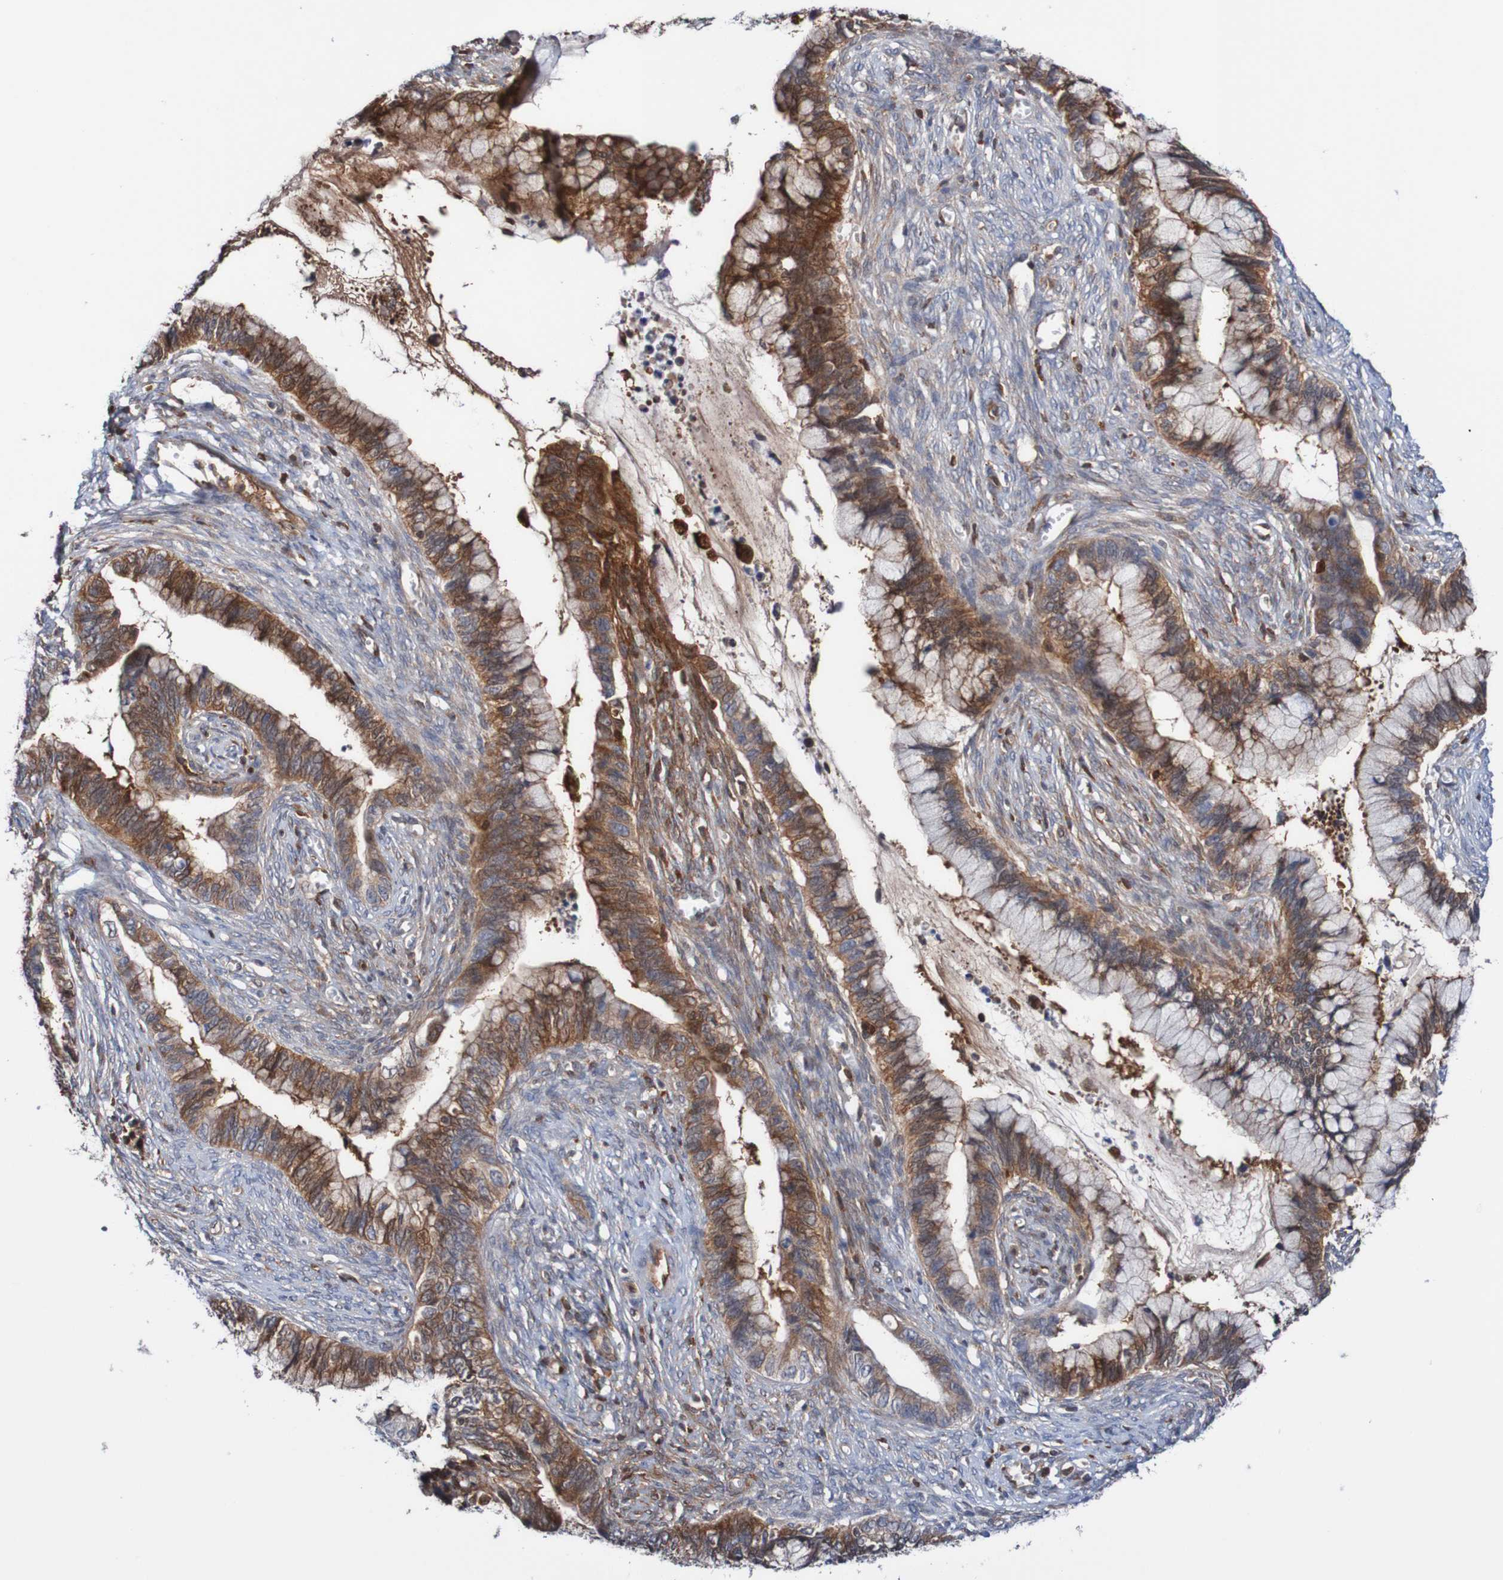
{"staining": {"intensity": "moderate", "quantity": ">75%", "location": "cytoplasmic/membranous"}, "tissue": "cervical cancer", "cell_type": "Tumor cells", "image_type": "cancer", "snomed": [{"axis": "morphology", "description": "Adenocarcinoma, NOS"}, {"axis": "topography", "description": "Cervix"}], "caption": "Cervical adenocarcinoma stained with a brown dye demonstrates moderate cytoplasmic/membranous positive positivity in about >75% of tumor cells.", "gene": "RIGI", "patient": {"sex": "female", "age": 44}}